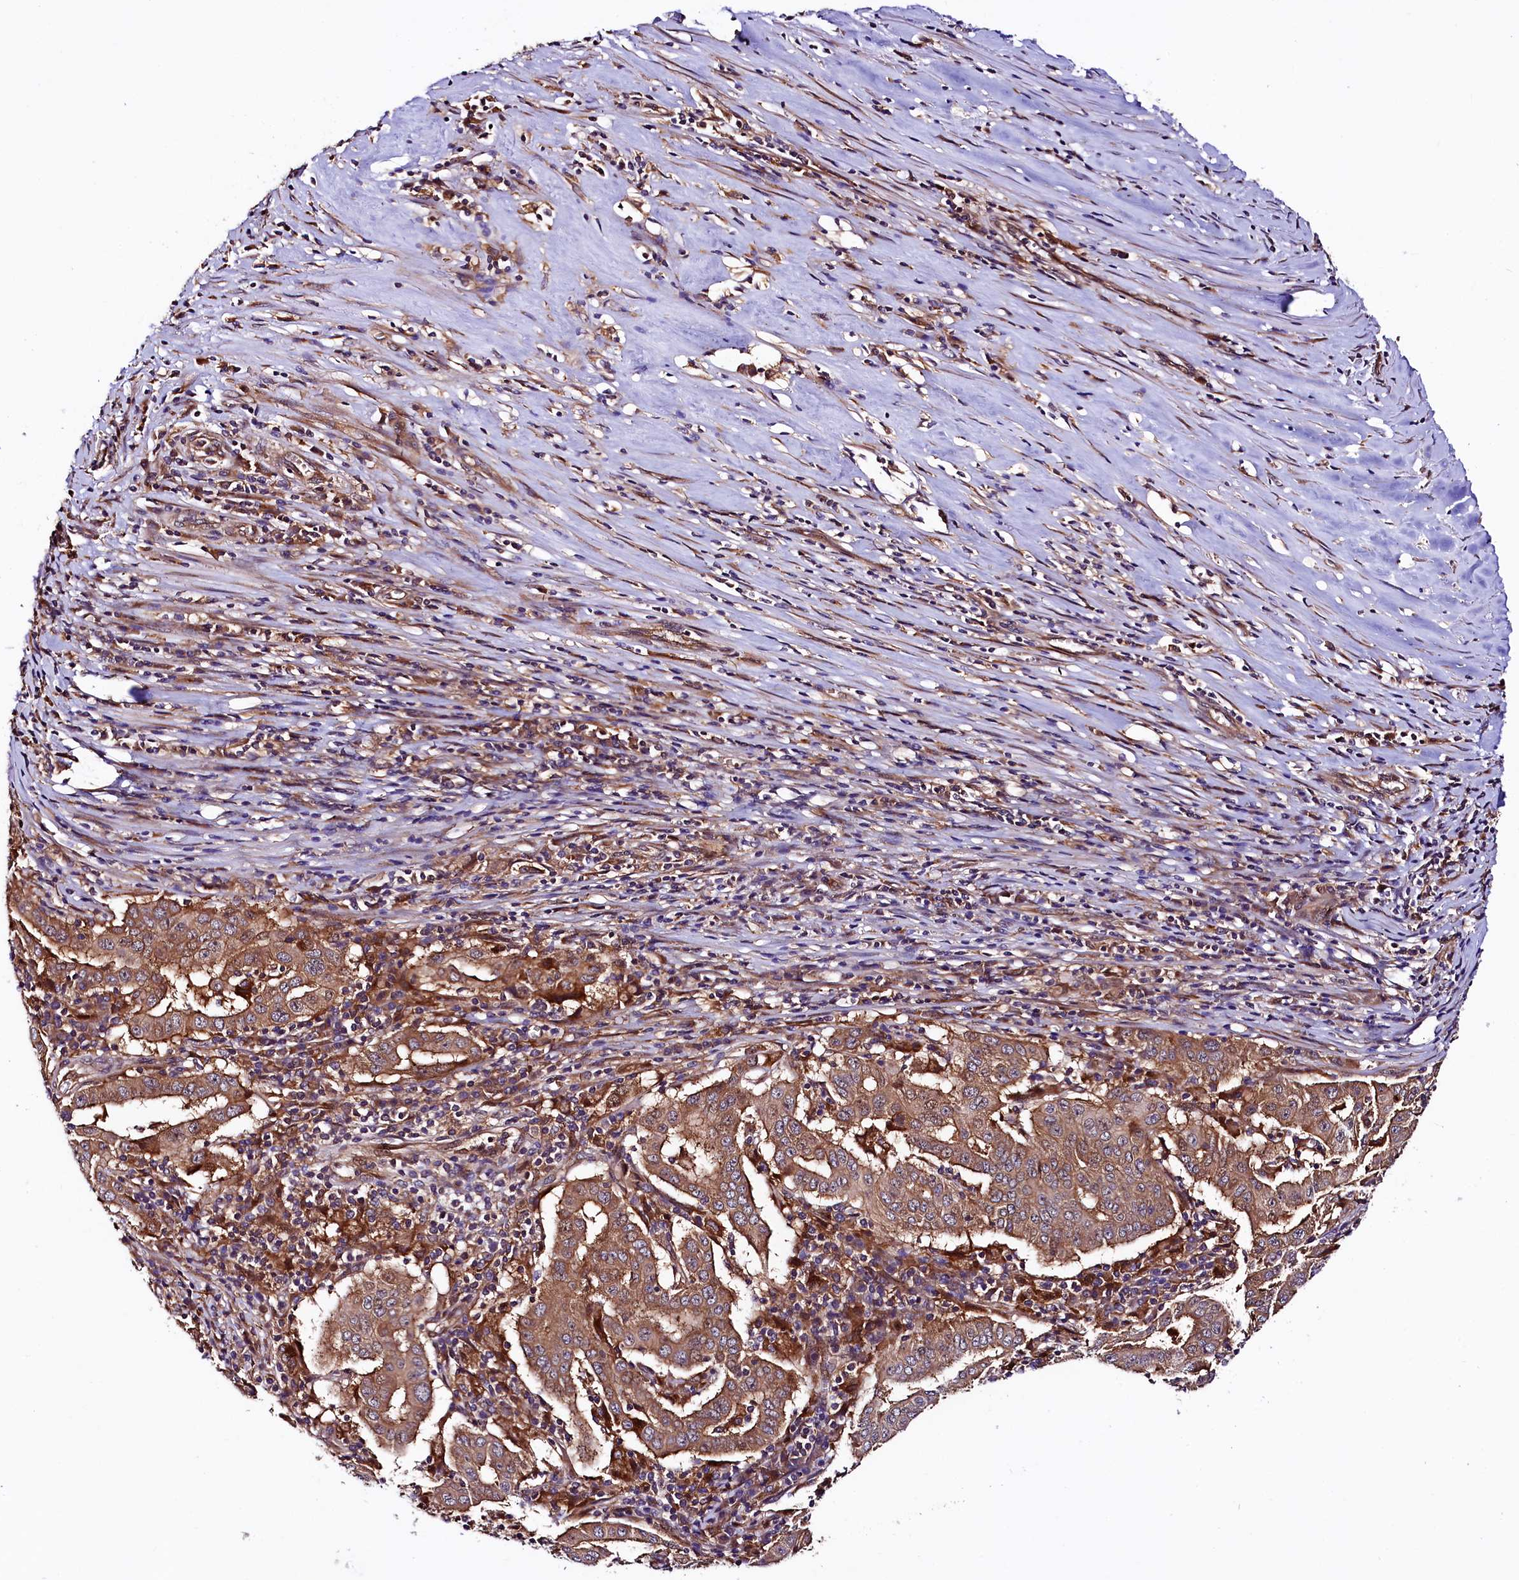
{"staining": {"intensity": "moderate", "quantity": ">75%", "location": "cytoplasmic/membranous"}, "tissue": "pancreatic cancer", "cell_type": "Tumor cells", "image_type": "cancer", "snomed": [{"axis": "morphology", "description": "Adenocarcinoma, NOS"}, {"axis": "topography", "description": "Pancreas"}], "caption": "There is medium levels of moderate cytoplasmic/membranous positivity in tumor cells of pancreatic cancer (adenocarcinoma), as demonstrated by immunohistochemical staining (brown color).", "gene": "VPS35", "patient": {"sex": "male", "age": 63}}